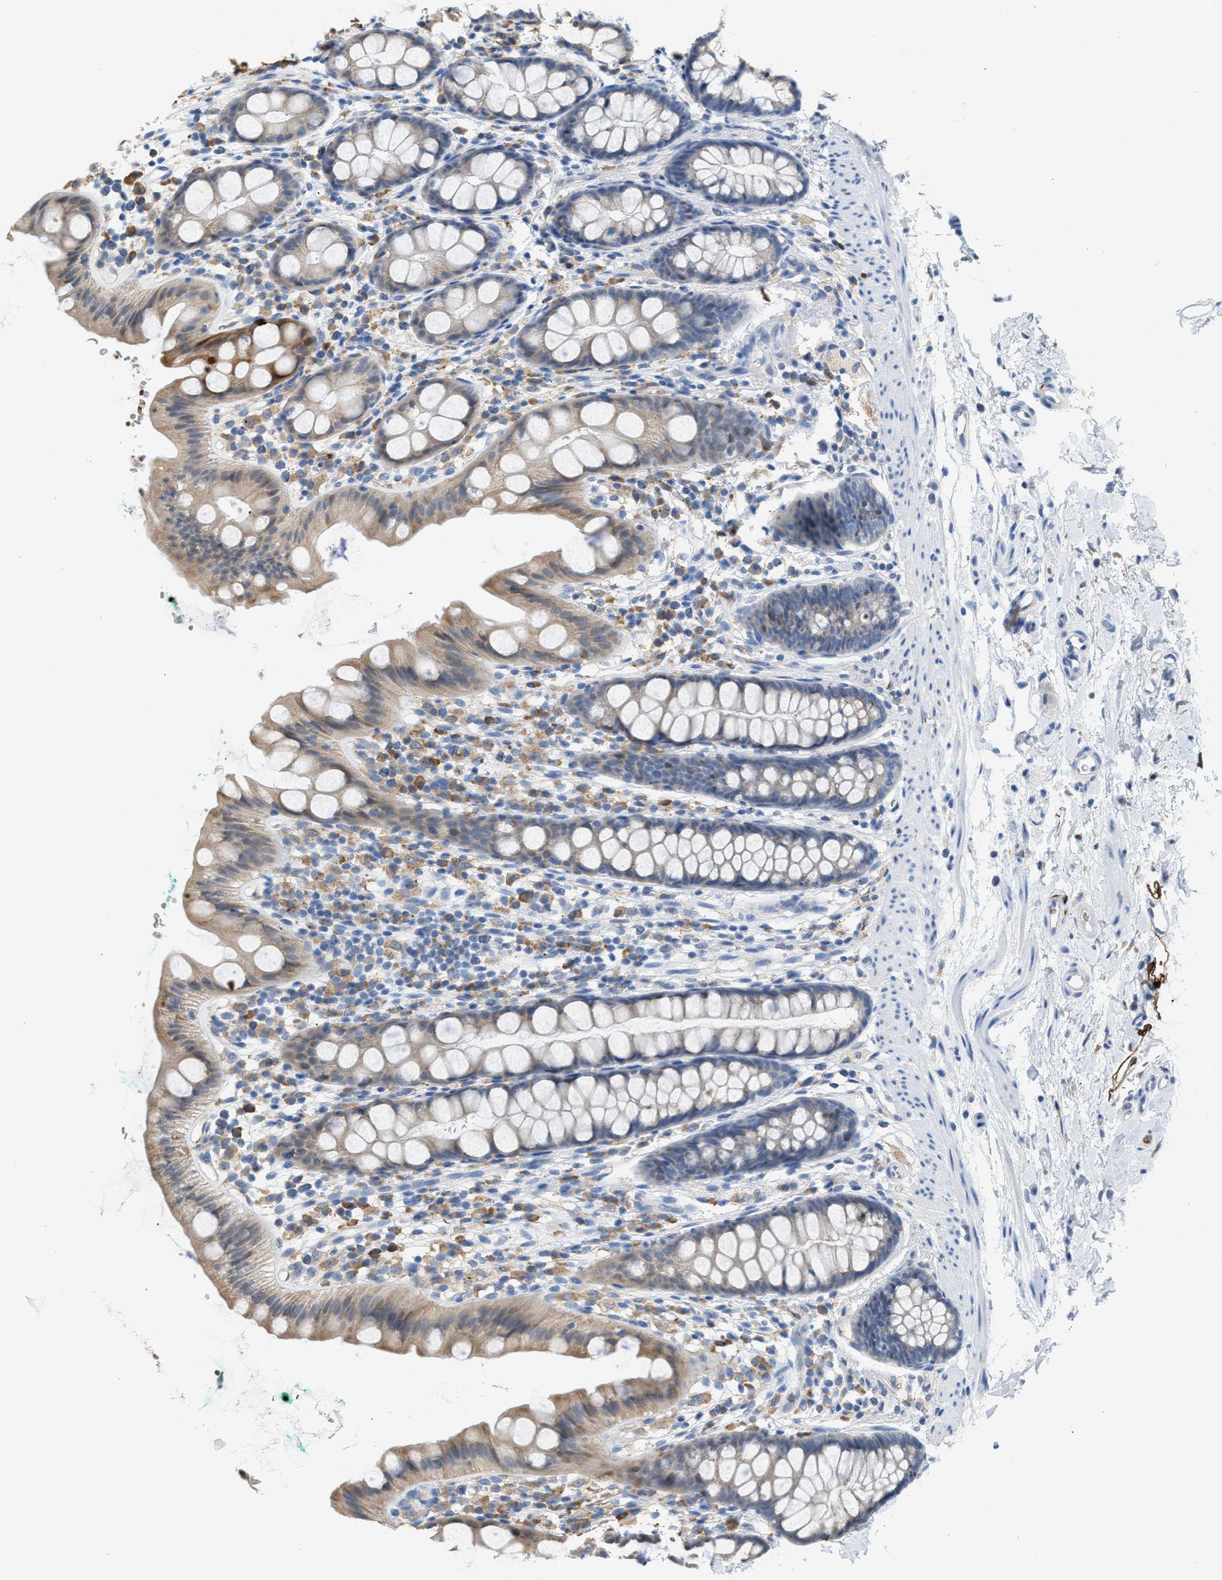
{"staining": {"intensity": "weak", "quantity": ">75%", "location": "cytoplasmic/membranous"}, "tissue": "rectum", "cell_type": "Glandular cells", "image_type": "normal", "snomed": [{"axis": "morphology", "description": "Normal tissue, NOS"}, {"axis": "topography", "description": "Rectum"}], "caption": "Protein staining of unremarkable rectum shows weak cytoplasmic/membranous staining in approximately >75% of glandular cells. The staining was performed using DAB (3,3'-diaminobenzidine) to visualize the protein expression in brown, while the nuclei were stained in blue with hematoxylin (Magnification: 20x).", "gene": "CA3", "patient": {"sex": "female", "age": 65}}